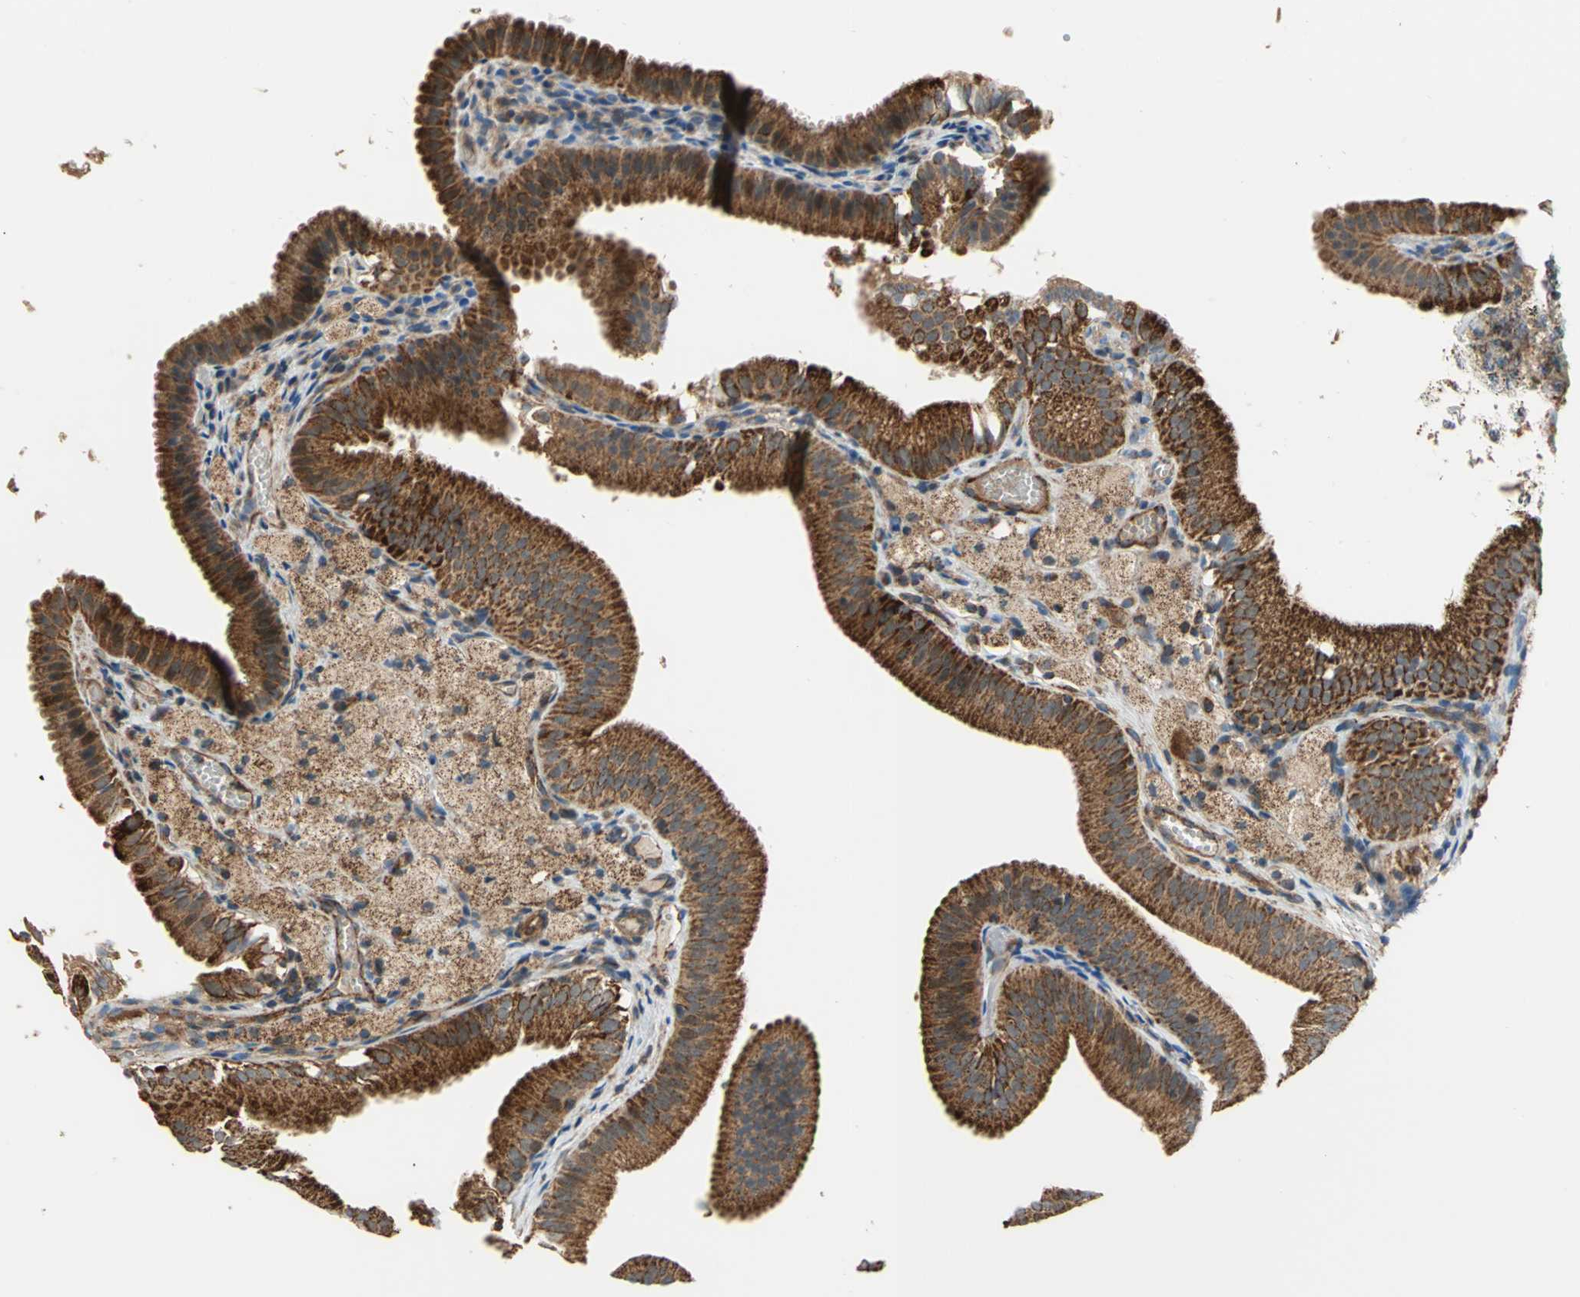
{"staining": {"intensity": "strong", "quantity": ">75%", "location": "cytoplasmic/membranous"}, "tissue": "gallbladder", "cell_type": "Glandular cells", "image_type": "normal", "snomed": [{"axis": "morphology", "description": "Normal tissue, NOS"}, {"axis": "topography", "description": "Gallbladder"}], "caption": "Protein staining exhibits strong cytoplasmic/membranous staining in about >75% of glandular cells in normal gallbladder. Immunohistochemistry stains the protein in brown and the nuclei are stained blue.", "gene": "MRPS22", "patient": {"sex": "female", "age": 24}}